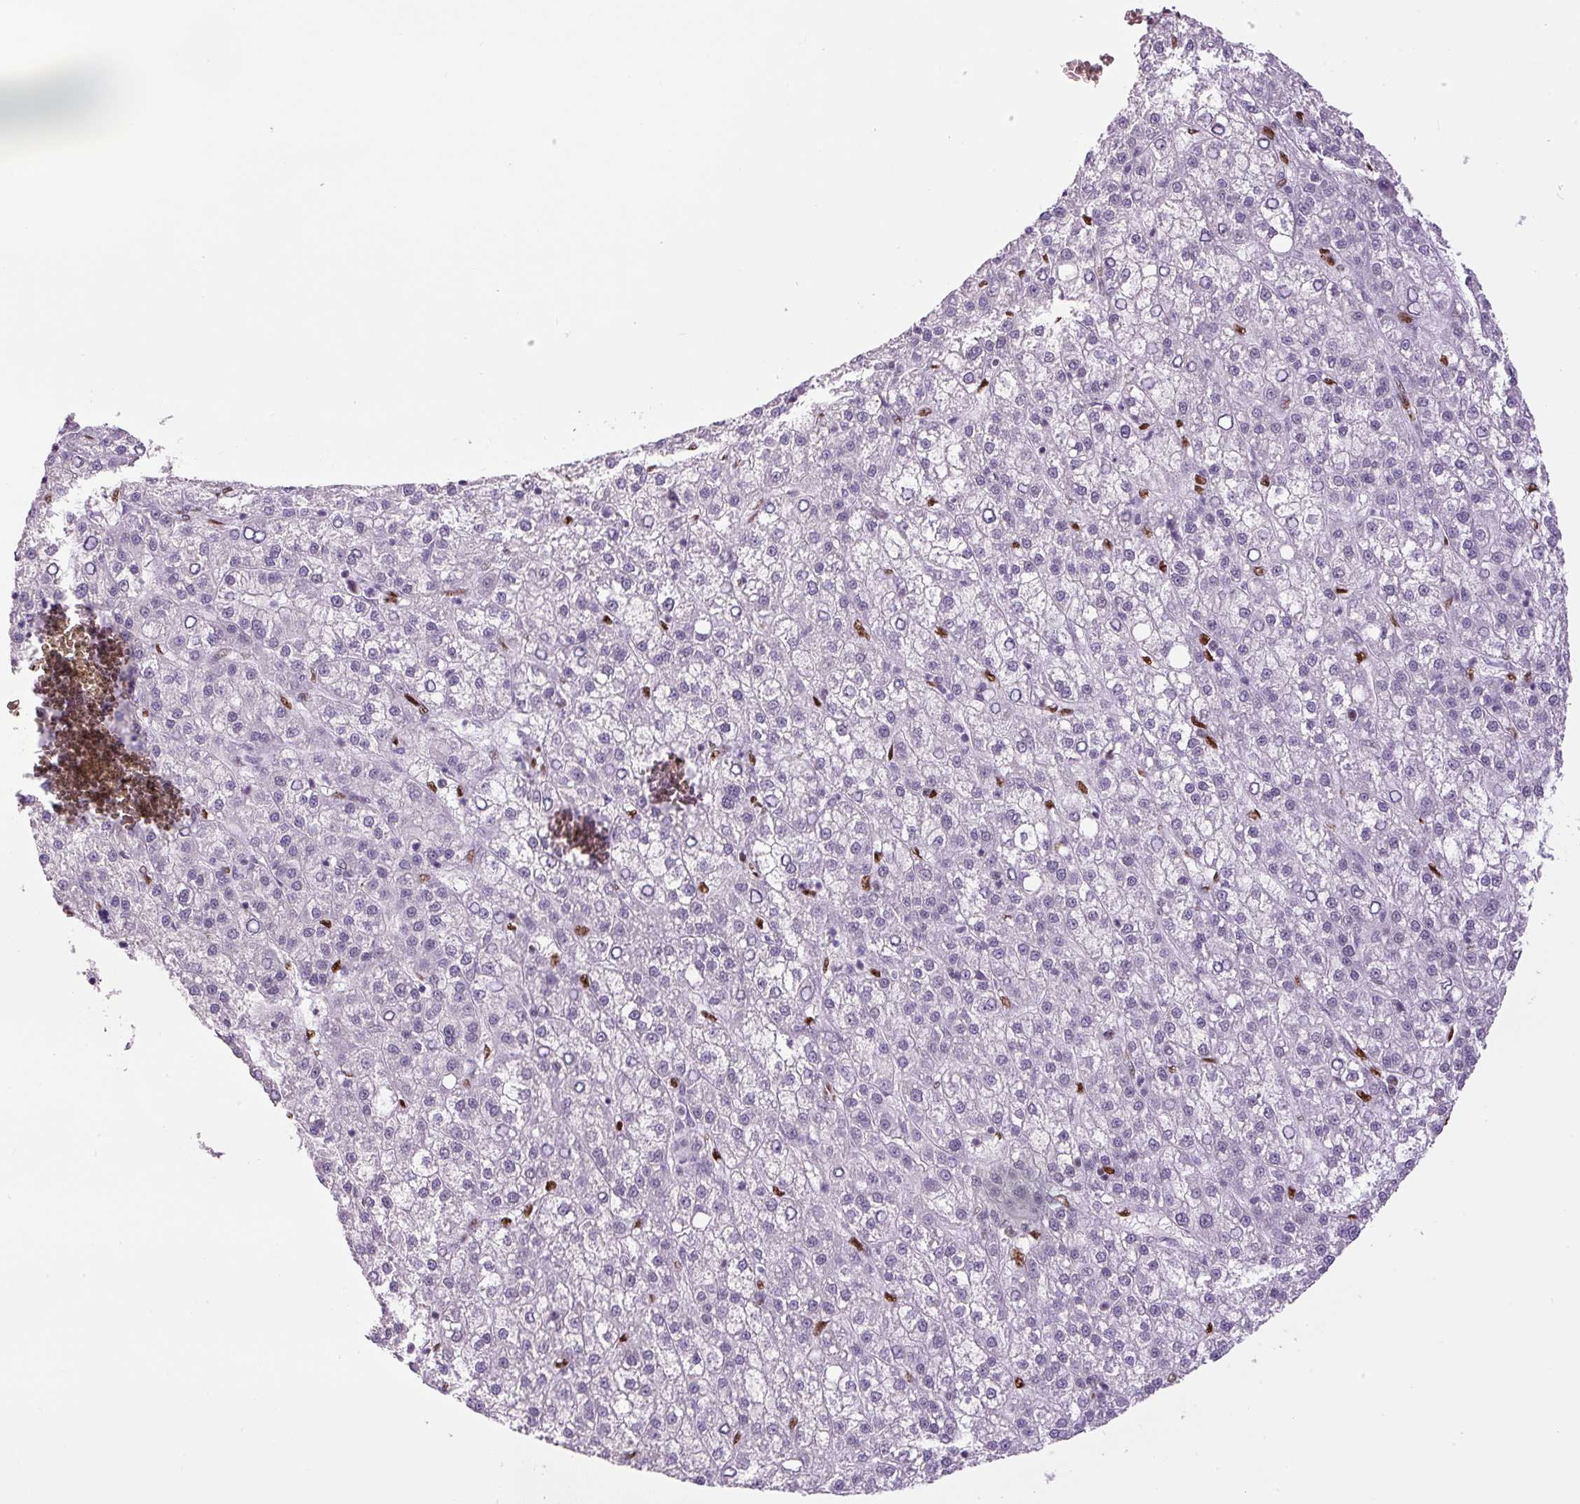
{"staining": {"intensity": "negative", "quantity": "none", "location": "none"}, "tissue": "liver cancer", "cell_type": "Tumor cells", "image_type": "cancer", "snomed": [{"axis": "morphology", "description": "Carcinoma, Hepatocellular, NOS"}, {"axis": "topography", "description": "Liver"}], "caption": "This photomicrograph is of hepatocellular carcinoma (liver) stained with immunohistochemistry to label a protein in brown with the nuclei are counter-stained blue. There is no expression in tumor cells.", "gene": "ZEB1", "patient": {"sex": "female", "age": 58}}